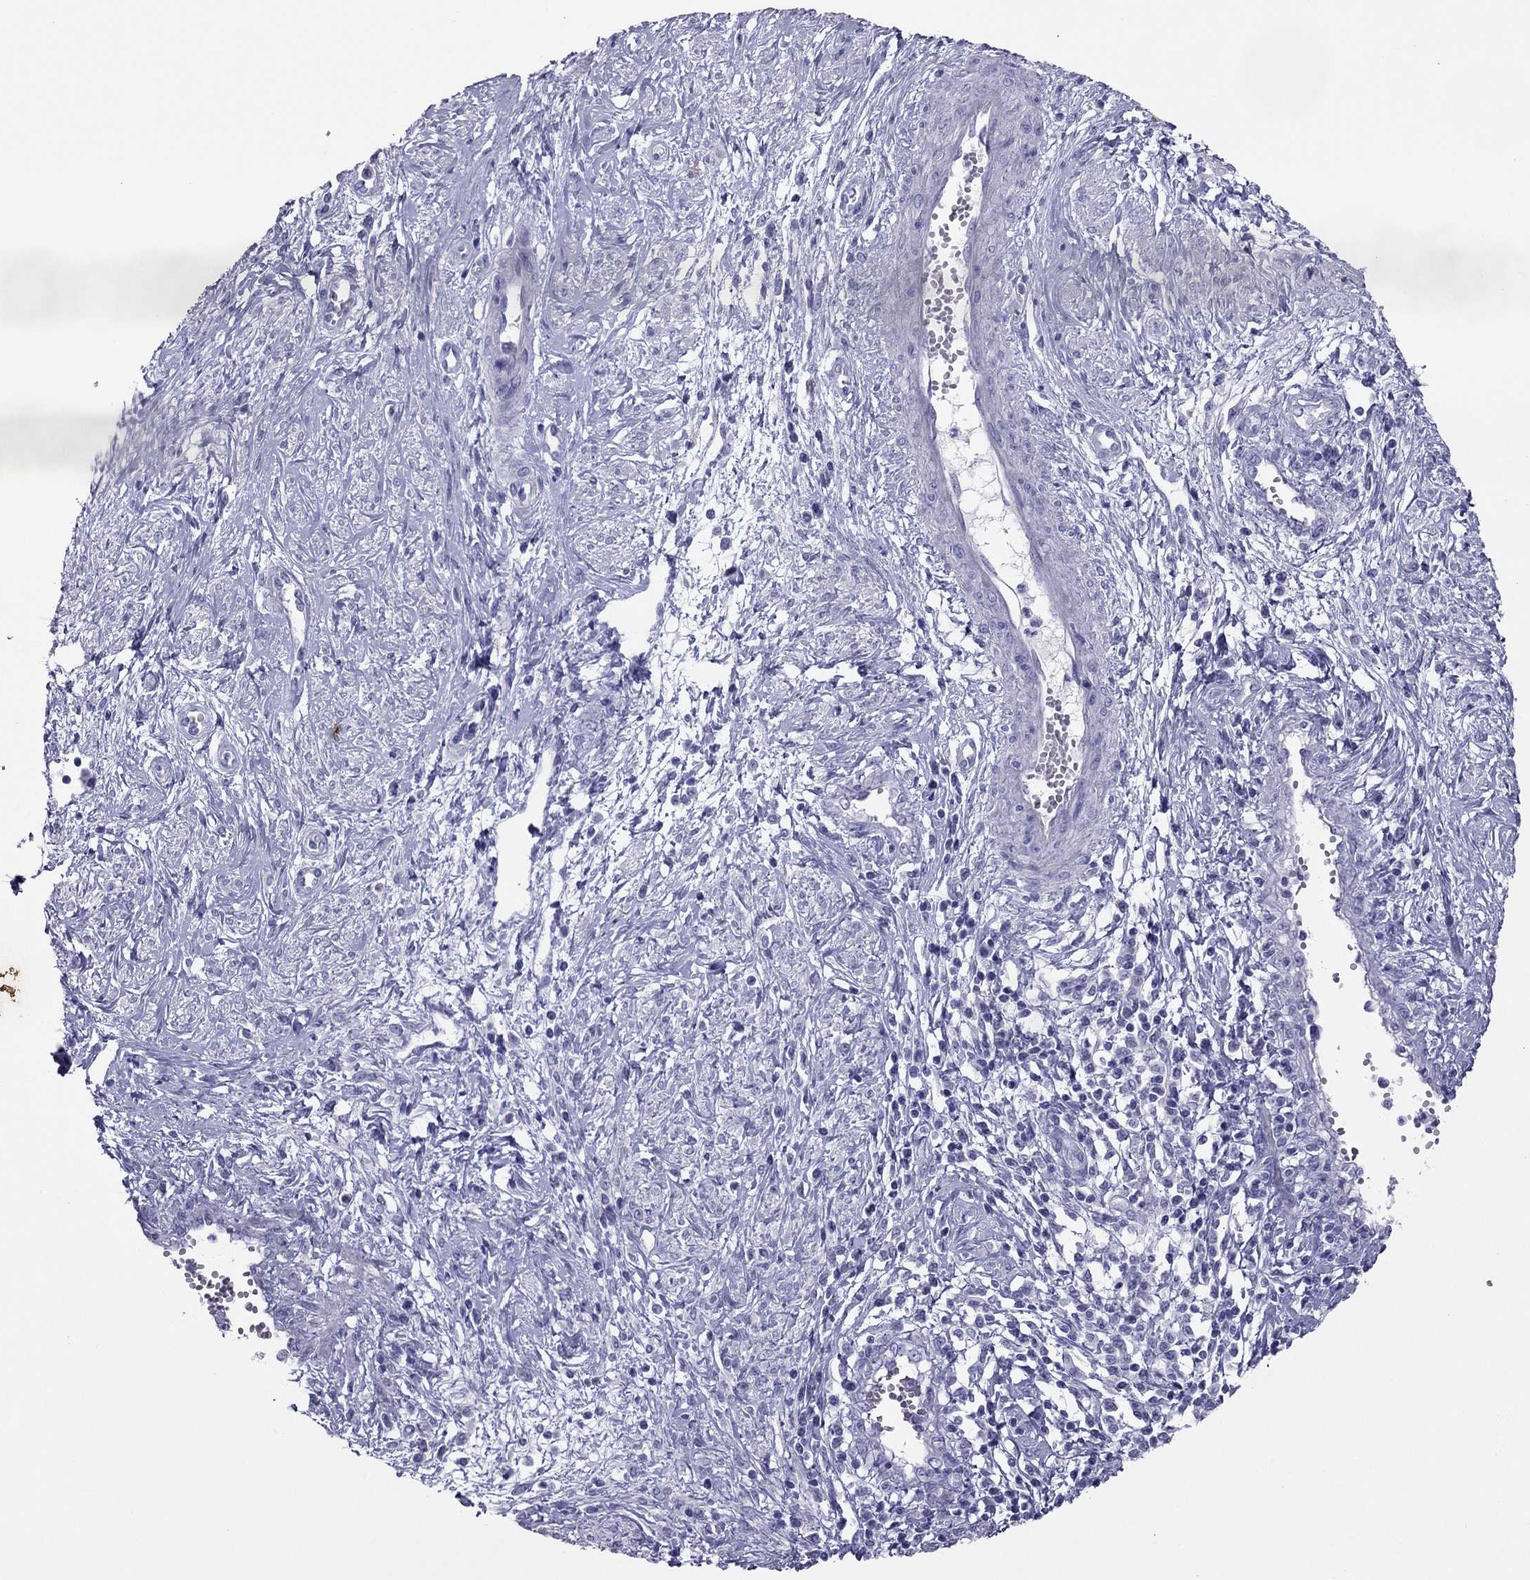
{"staining": {"intensity": "negative", "quantity": "none", "location": "none"}, "tissue": "cervical cancer", "cell_type": "Tumor cells", "image_type": "cancer", "snomed": [{"axis": "morphology", "description": "Squamous cell carcinoma, NOS"}, {"axis": "topography", "description": "Cervix"}], "caption": "There is no significant positivity in tumor cells of cervical cancer.", "gene": "MAEL", "patient": {"sex": "female", "age": 34}}